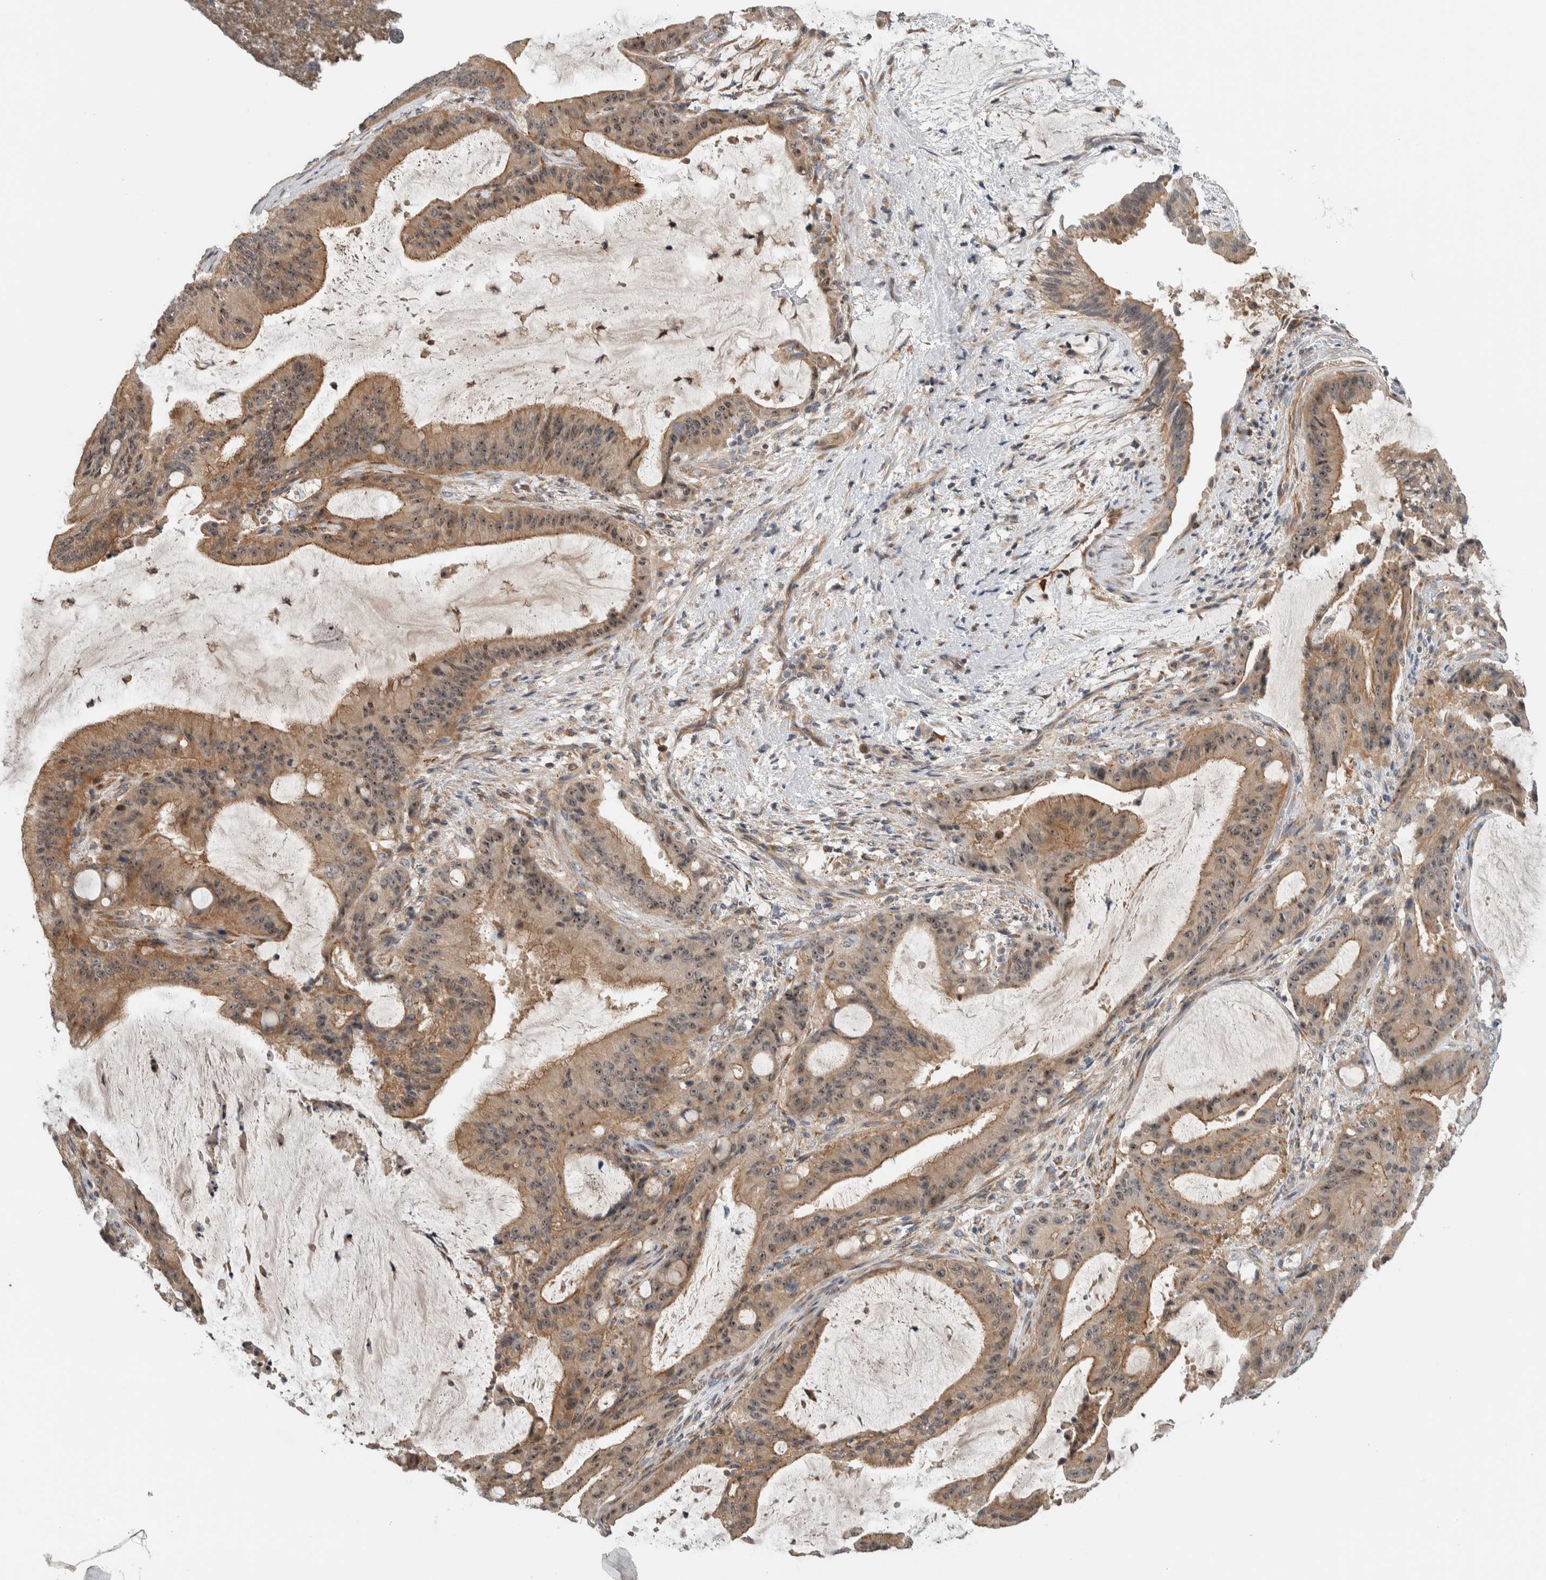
{"staining": {"intensity": "moderate", "quantity": ">75%", "location": "cytoplasmic/membranous,nuclear"}, "tissue": "liver cancer", "cell_type": "Tumor cells", "image_type": "cancer", "snomed": [{"axis": "morphology", "description": "Normal tissue, NOS"}, {"axis": "morphology", "description": "Cholangiocarcinoma"}, {"axis": "topography", "description": "Liver"}, {"axis": "topography", "description": "Peripheral nerve tissue"}], "caption": "A high-resolution histopathology image shows immunohistochemistry staining of liver cancer, which displays moderate cytoplasmic/membranous and nuclear expression in about >75% of tumor cells.", "gene": "MPRIP", "patient": {"sex": "female", "age": 73}}